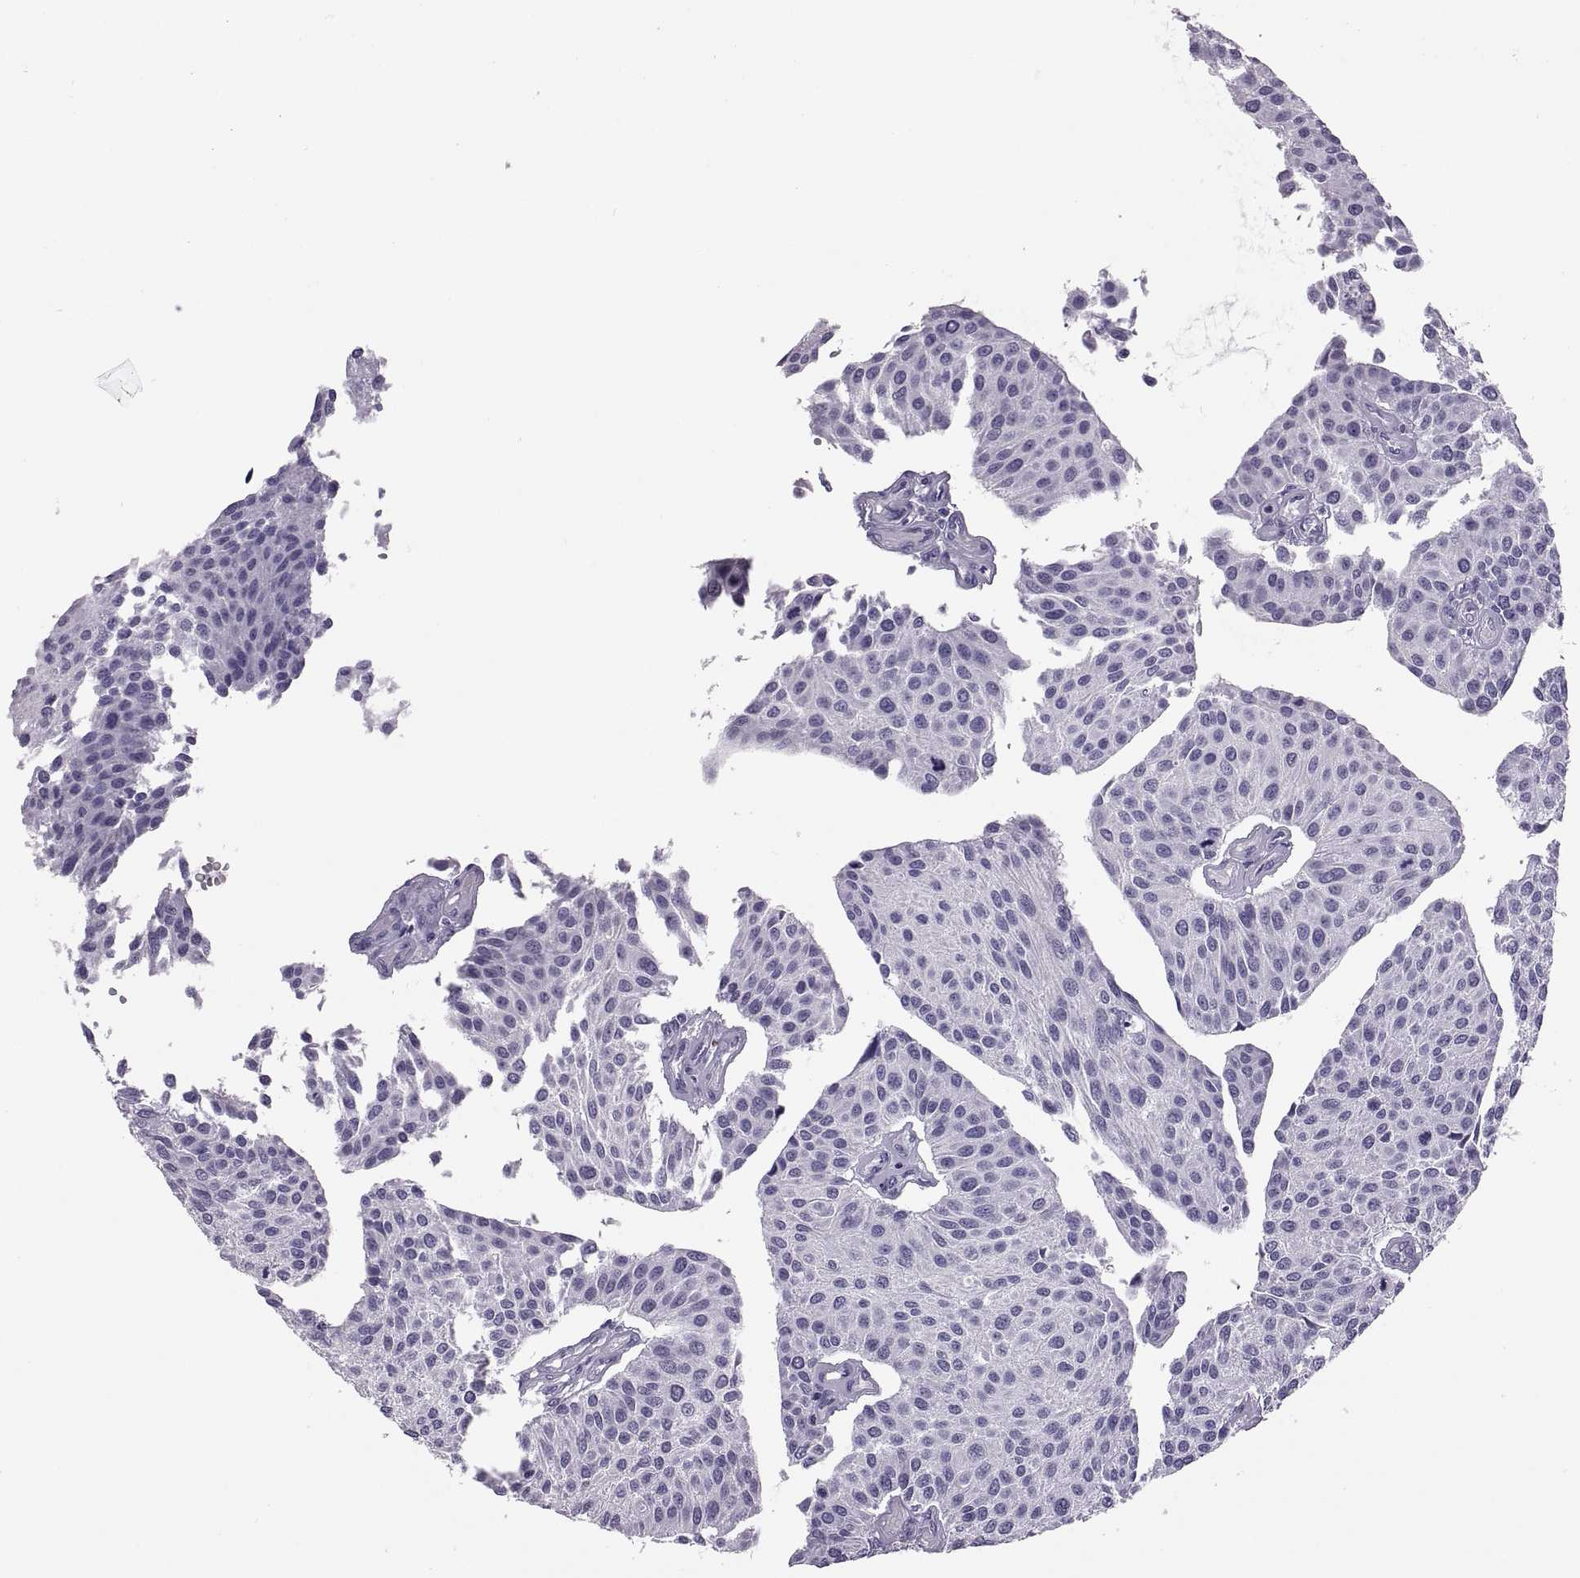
{"staining": {"intensity": "negative", "quantity": "none", "location": "none"}, "tissue": "urothelial cancer", "cell_type": "Tumor cells", "image_type": "cancer", "snomed": [{"axis": "morphology", "description": "Urothelial carcinoma, NOS"}, {"axis": "topography", "description": "Urinary bladder"}], "caption": "Human transitional cell carcinoma stained for a protein using immunohistochemistry shows no staining in tumor cells.", "gene": "QRICH2", "patient": {"sex": "male", "age": 55}}